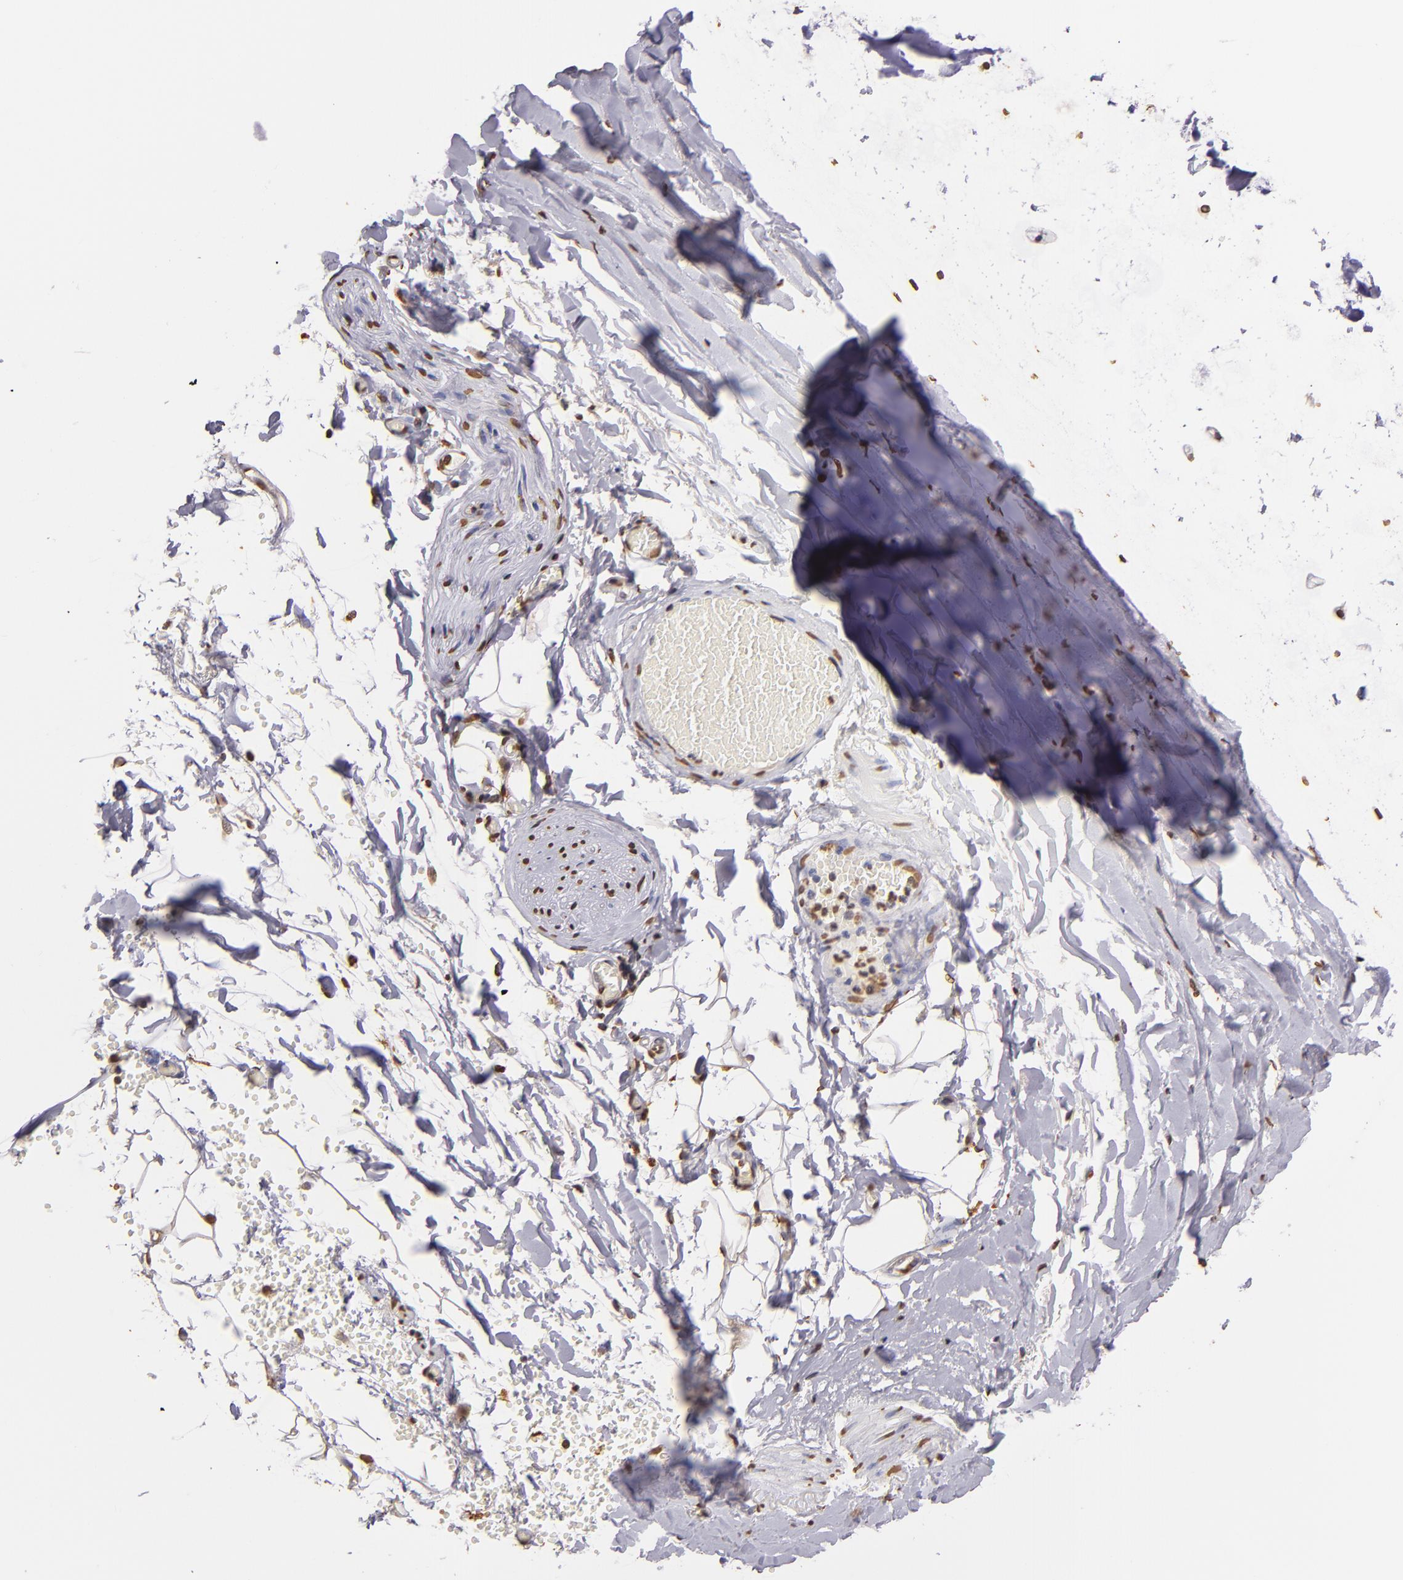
{"staining": {"intensity": "strong", "quantity": ">75%", "location": "nuclear"}, "tissue": "adipose tissue", "cell_type": "Adipocytes", "image_type": "normal", "snomed": [{"axis": "morphology", "description": "Normal tissue, NOS"}, {"axis": "topography", "description": "Bronchus"}, {"axis": "topography", "description": "Lung"}], "caption": "Protein expression analysis of unremarkable human adipose tissue reveals strong nuclear positivity in about >75% of adipocytes.", "gene": "LBX1", "patient": {"sex": "female", "age": 56}}